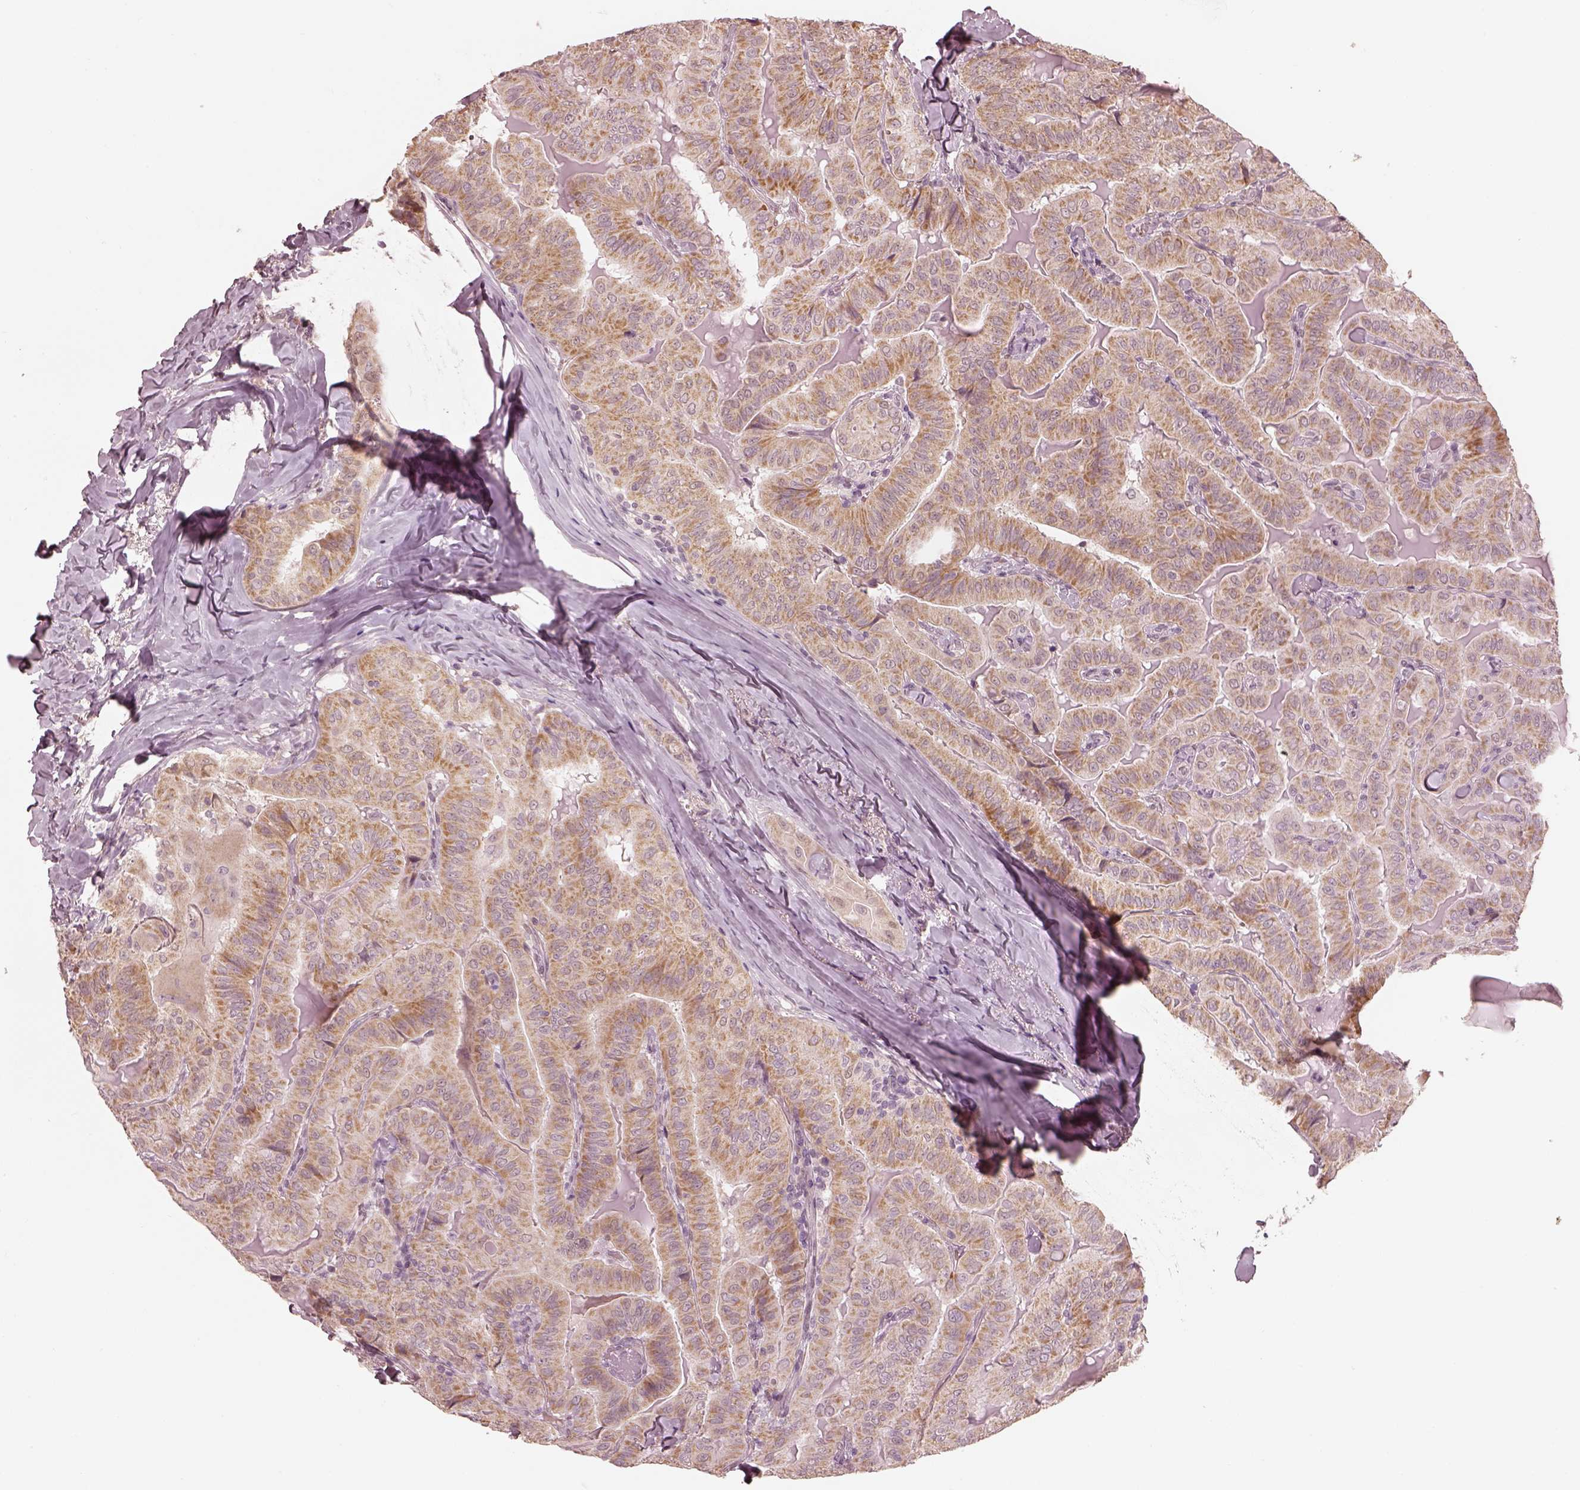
{"staining": {"intensity": "moderate", "quantity": ">75%", "location": "cytoplasmic/membranous"}, "tissue": "thyroid cancer", "cell_type": "Tumor cells", "image_type": "cancer", "snomed": [{"axis": "morphology", "description": "Papillary adenocarcinoma, NOS"}, {"axis": "topography", "description": "Thyroid gland"}], "caption": "DAB immunohistochemical staining of thyroid cancer exhibits moderate cytoplasmic/membranous protein positivity in approximately >75% of tumor cells. The staining was performed using DAB, with brown indicating positive protein expression. Nuclei are stained blue with hematoxylin.", "gene": "IQCB1", "patient": {"sex": "female", "age": 68}}